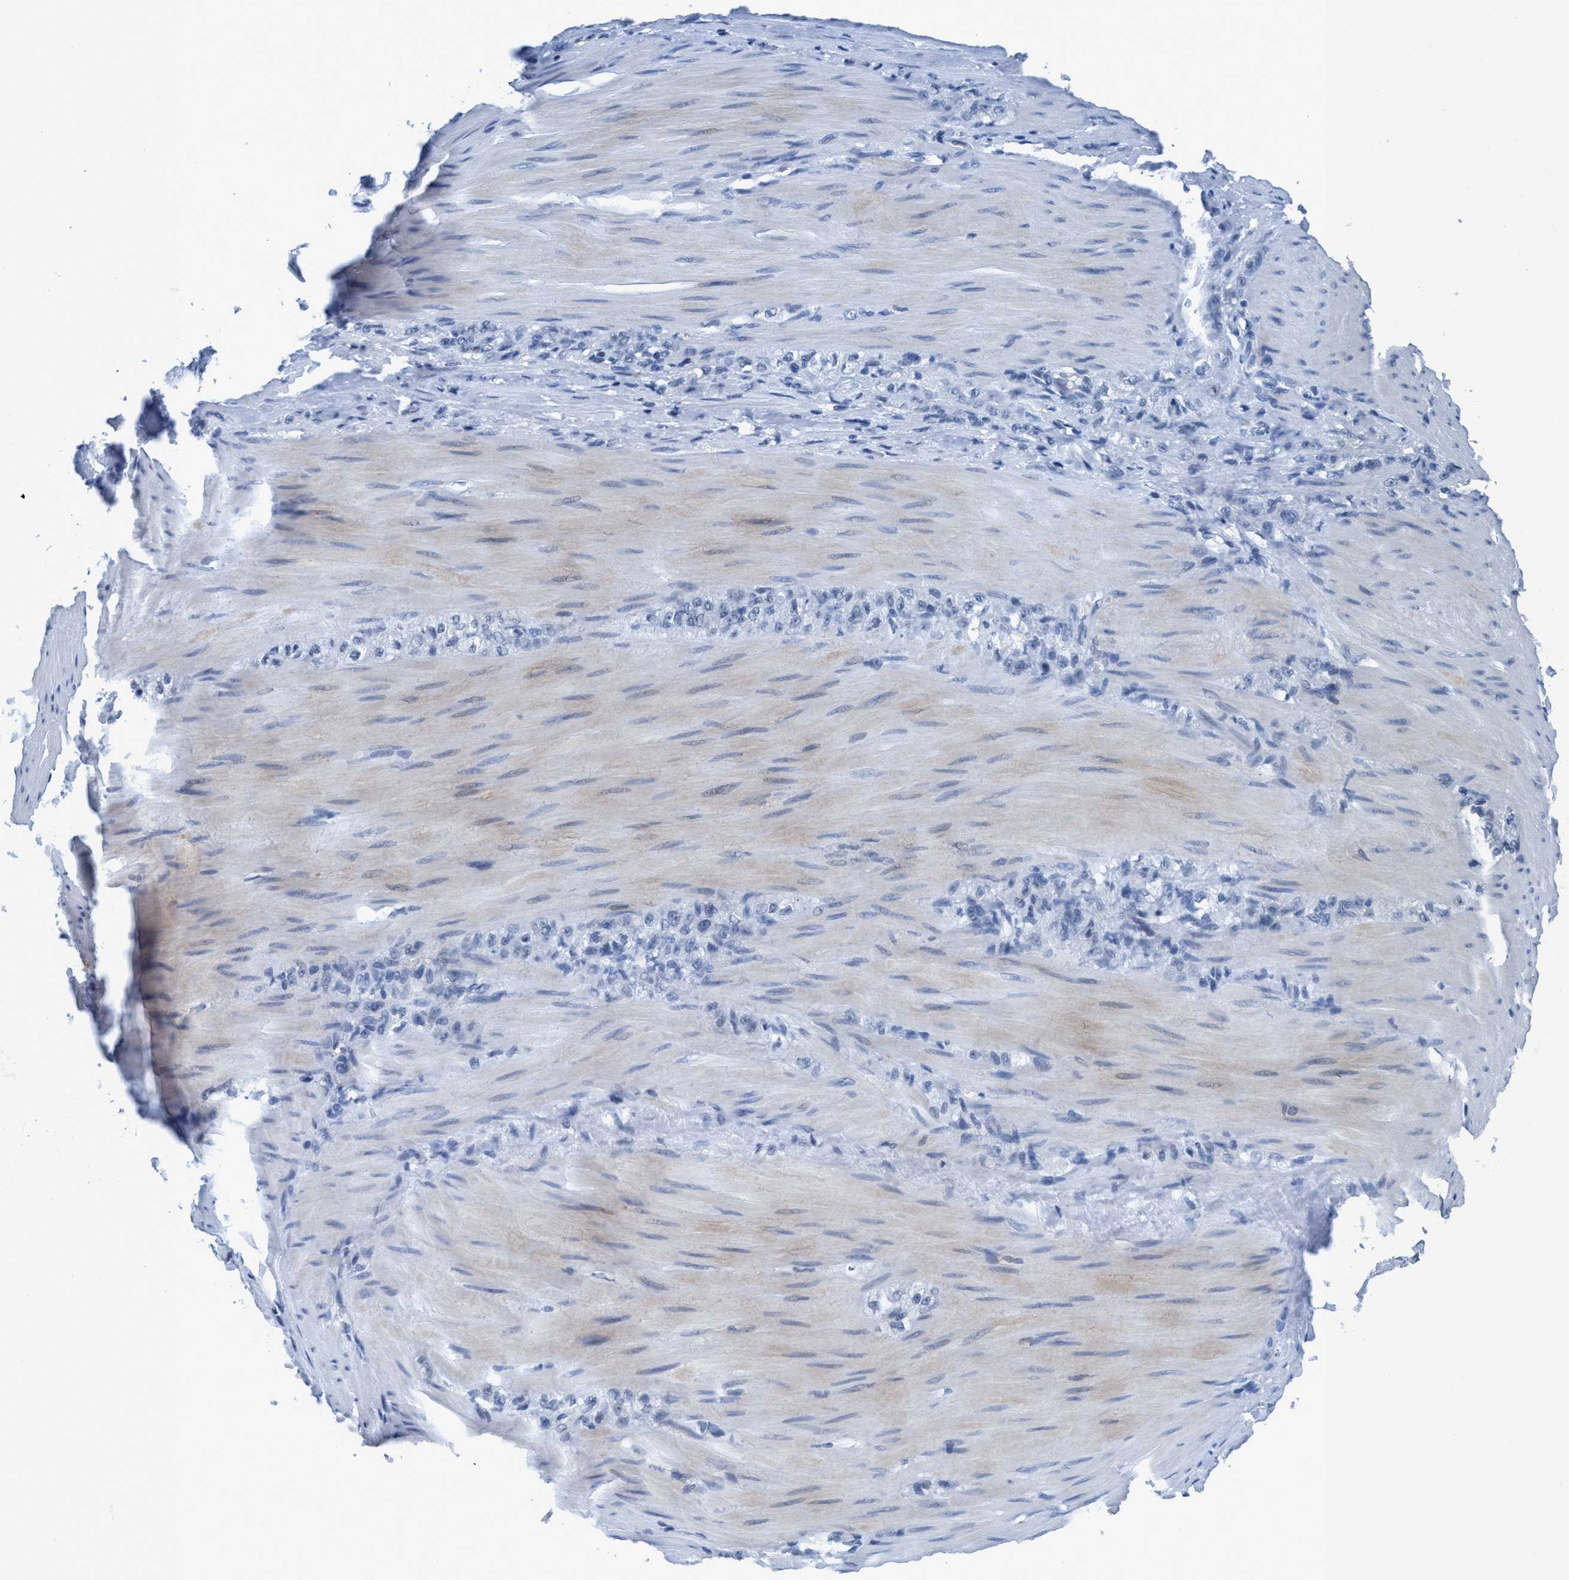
{"staining": {"intensity": "negative", "quantity": "none", "location": "none"}, "tissue": "stomach cancer", "cell_type": "Tumor cells", "image_type": "cancer", "snomed": [{"axis": "morphology", "description": "Normal tissue, NOS"}, {"axis": "morphology", "description": "Adenocarcinoma, NOS"}, {"axis": "topography", "description": "Stomach"}], "caption": "Human stomach cancer stained for a protein using immunohistochemistry (IHC) demonstrates no staining in tumor cells.", "gene": "DNAI1", "patient": {"sex": "male", "age": 82}}